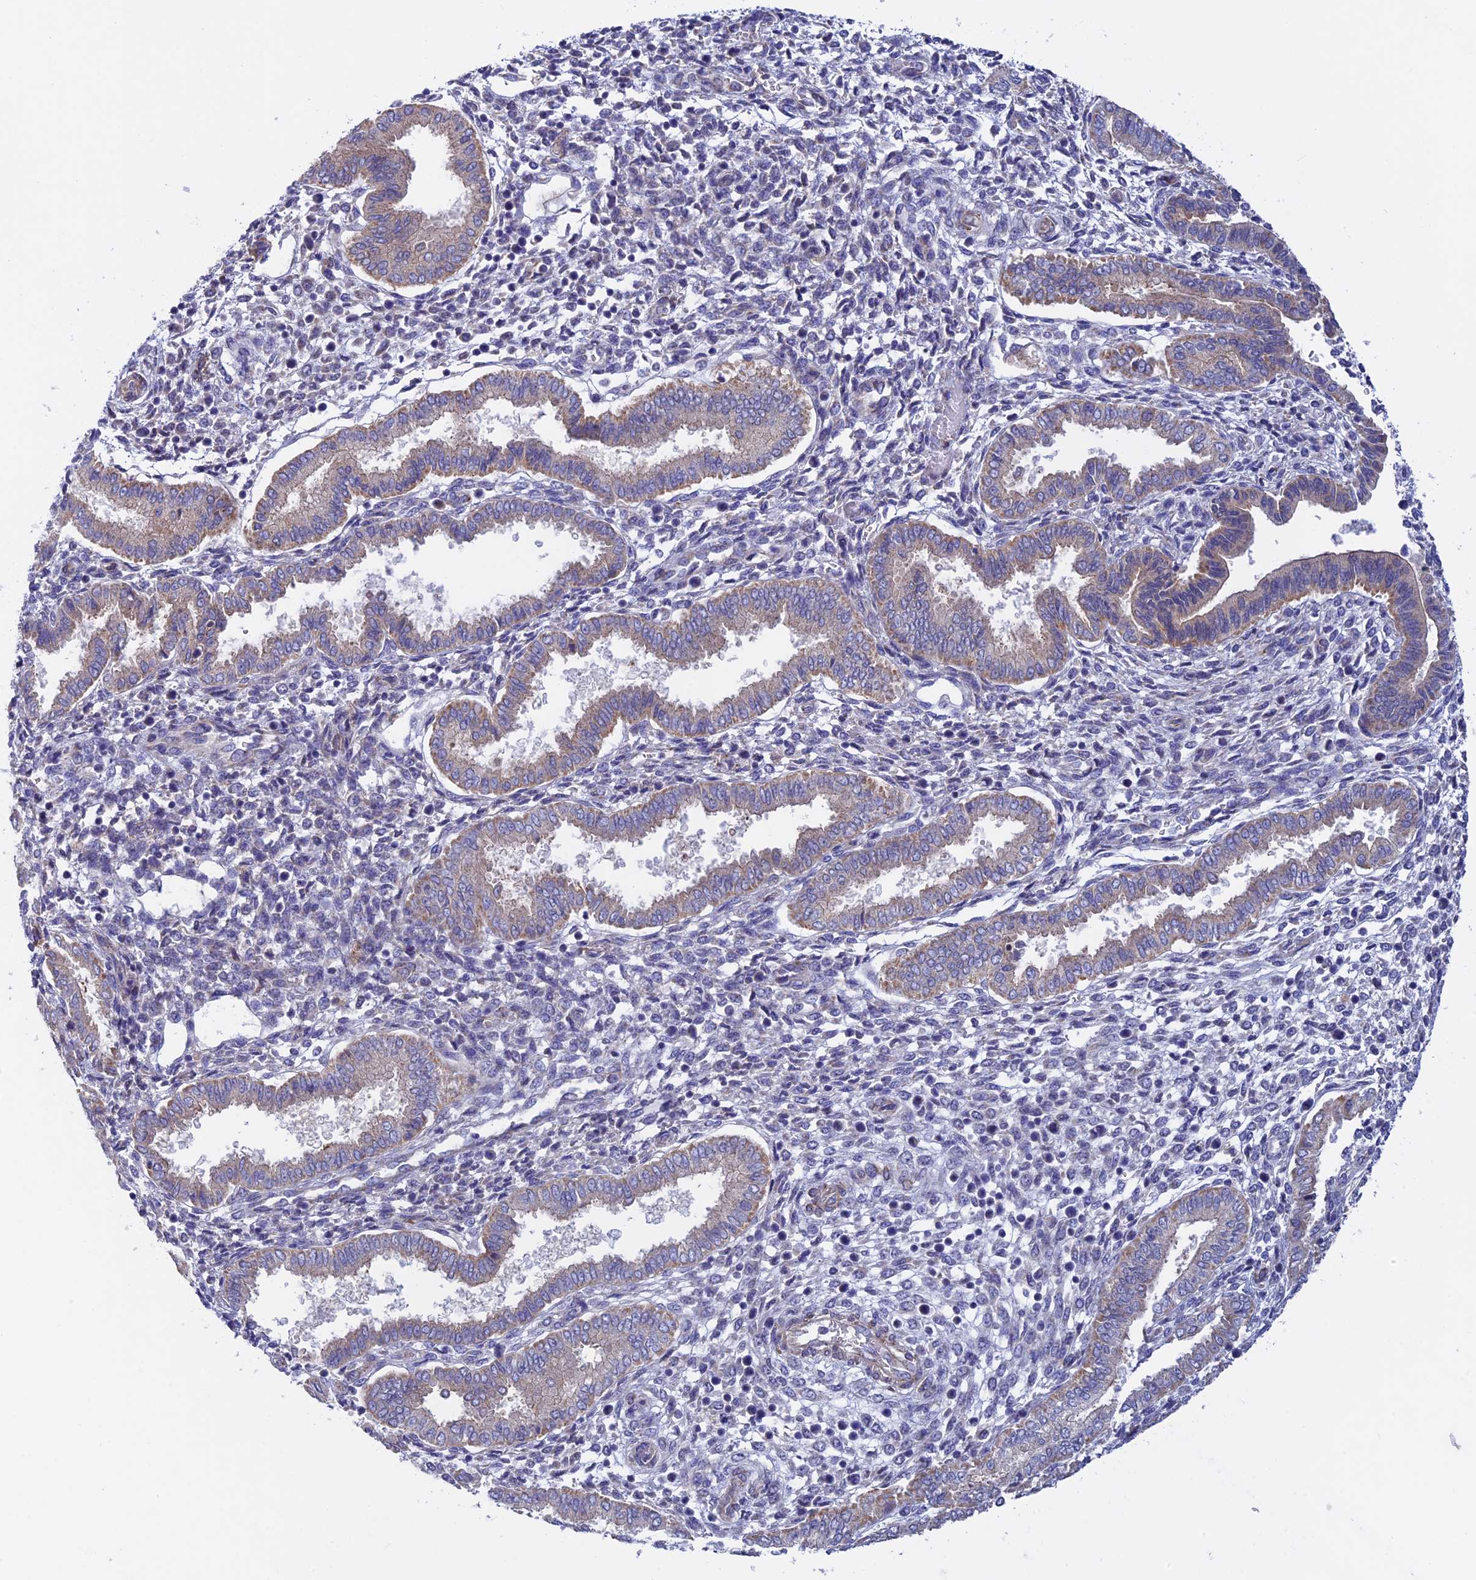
{"staining": {"intensity": "negative", "quantity": "none", "location": "none"}, "tissue": "endometrium", "cell_type": "Cells in endometrial stroma", "image_type": "normal", "snomed": [{"axis": "morphology", "description": "Normal tissue, NOS"}, {"axis": "topography", "description": "Endometrium"}], "caption": "Immunohistochemistry histopathology image of unremarkable endometrium: endometrium stained with DAB displays no significant protein expression in cells in endometrial stroma.", "gene": "ETFDH", "patient": {"sex": "female", "age": 24}}